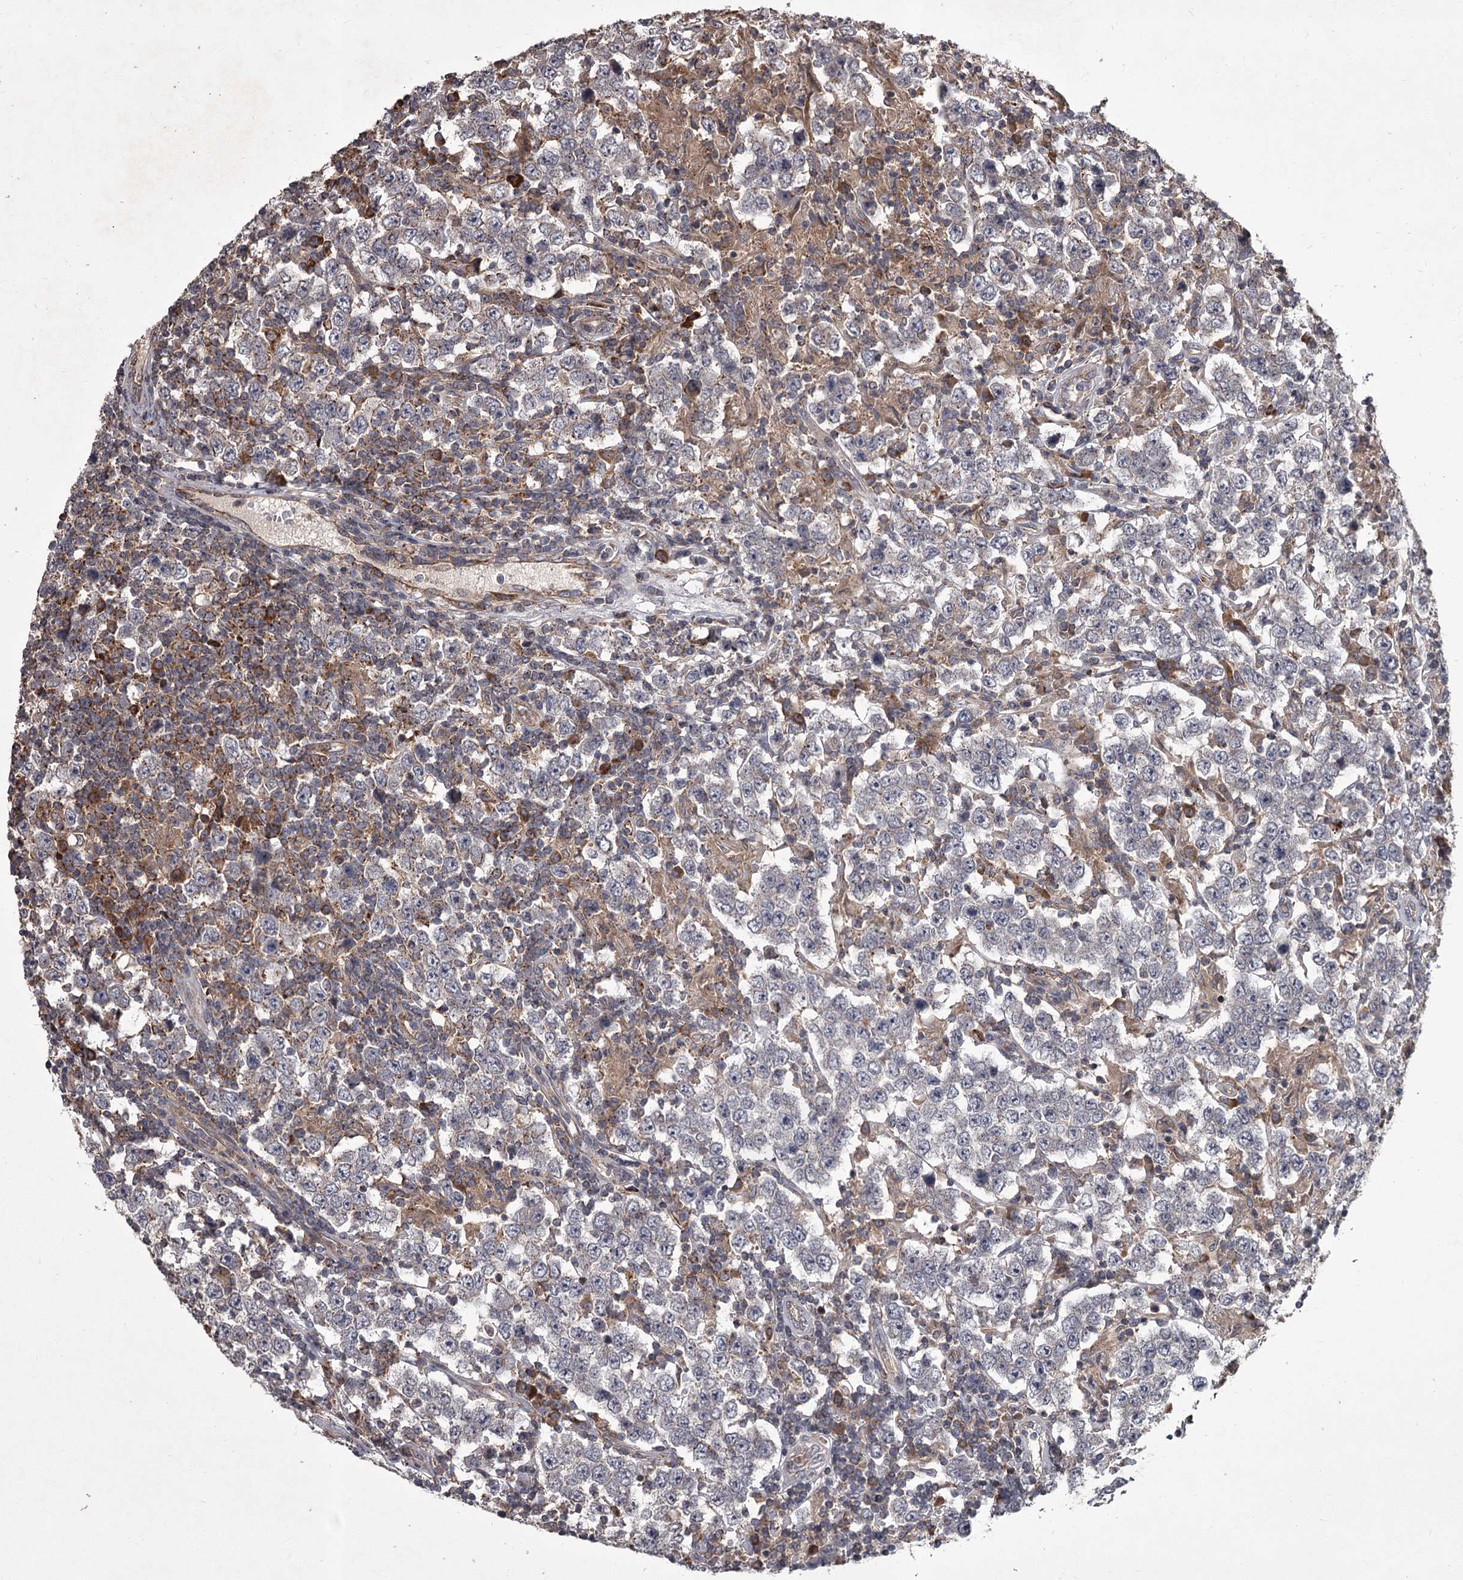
{"staining": {"intensity": "weak", "quantity": "<25%", "location": "cytoplasmic/membranous"}, "tissue": "testis cancer", "cell_type": "Tumor cells", "image_type": "cancer", "snomed": [{"axis": "morphology", "description": "Normal tissue, NOS"}, {"axis": "morphology", "description": "Urothelial carcinoma, High grade"}, {"axis": "morphology", "description": "Seminoma, NOS"}, {"axis": "morphology", "description": "Carcinoma, Embryonal, NOS"}, {"axis": "topography", "description": "Urinary bladder"}, {"axis": "topography", "description": "Testis"}], "caption": "Testis seminoma was stained to show a protein in brown. There is no significant staining in tumor cells.", "gene": "UNC93B1", "patient": {"sex": "male", "age": 41}}